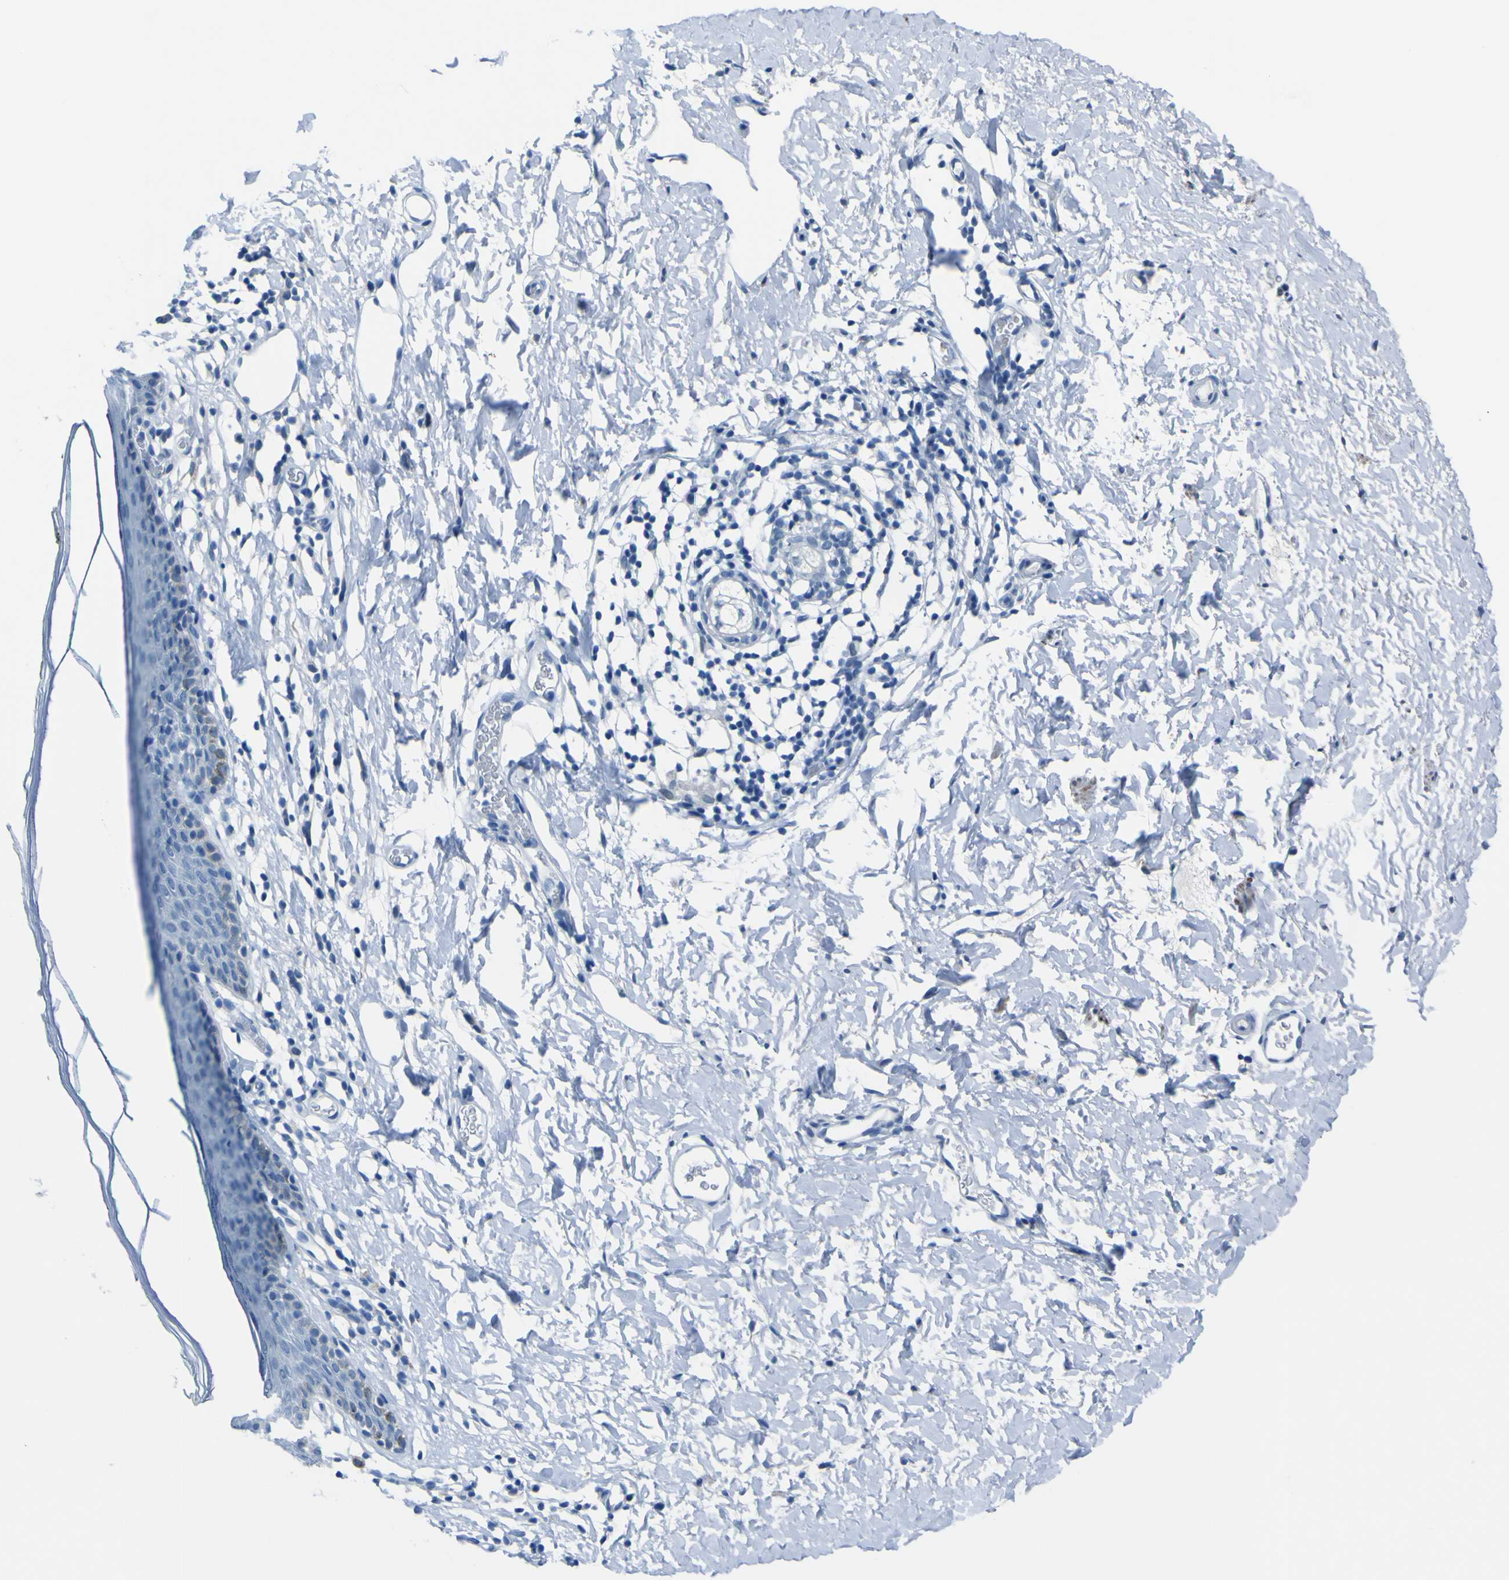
{"staining": {"intensity": "moderate", "quantity": "<25%", "location": "cytoplasmic/membranous"}, "tissue": "skin", "cell_type": "Epidermal cells", "image_type": "normal", "snomed": [{"axis": "morphology", "description": "Normal tissue, NOS"}, {"axis": "topography", "description": "Adipose tissue"}, {"axis": "topography", "description": "Vascular tissue"}, {"axis": "topography", "description": "Anal"}, {"axis": "topography", "description": "Peripheral nerve tissue"}], "caption": "This is a photomicrograph of IHC staining of unremarkable skin, which shows moderate expression in the cytoplasmic/membranous of epidermal cells.", "gene": "PHKG1", "patient": {"sex": "female", "age": 54}}